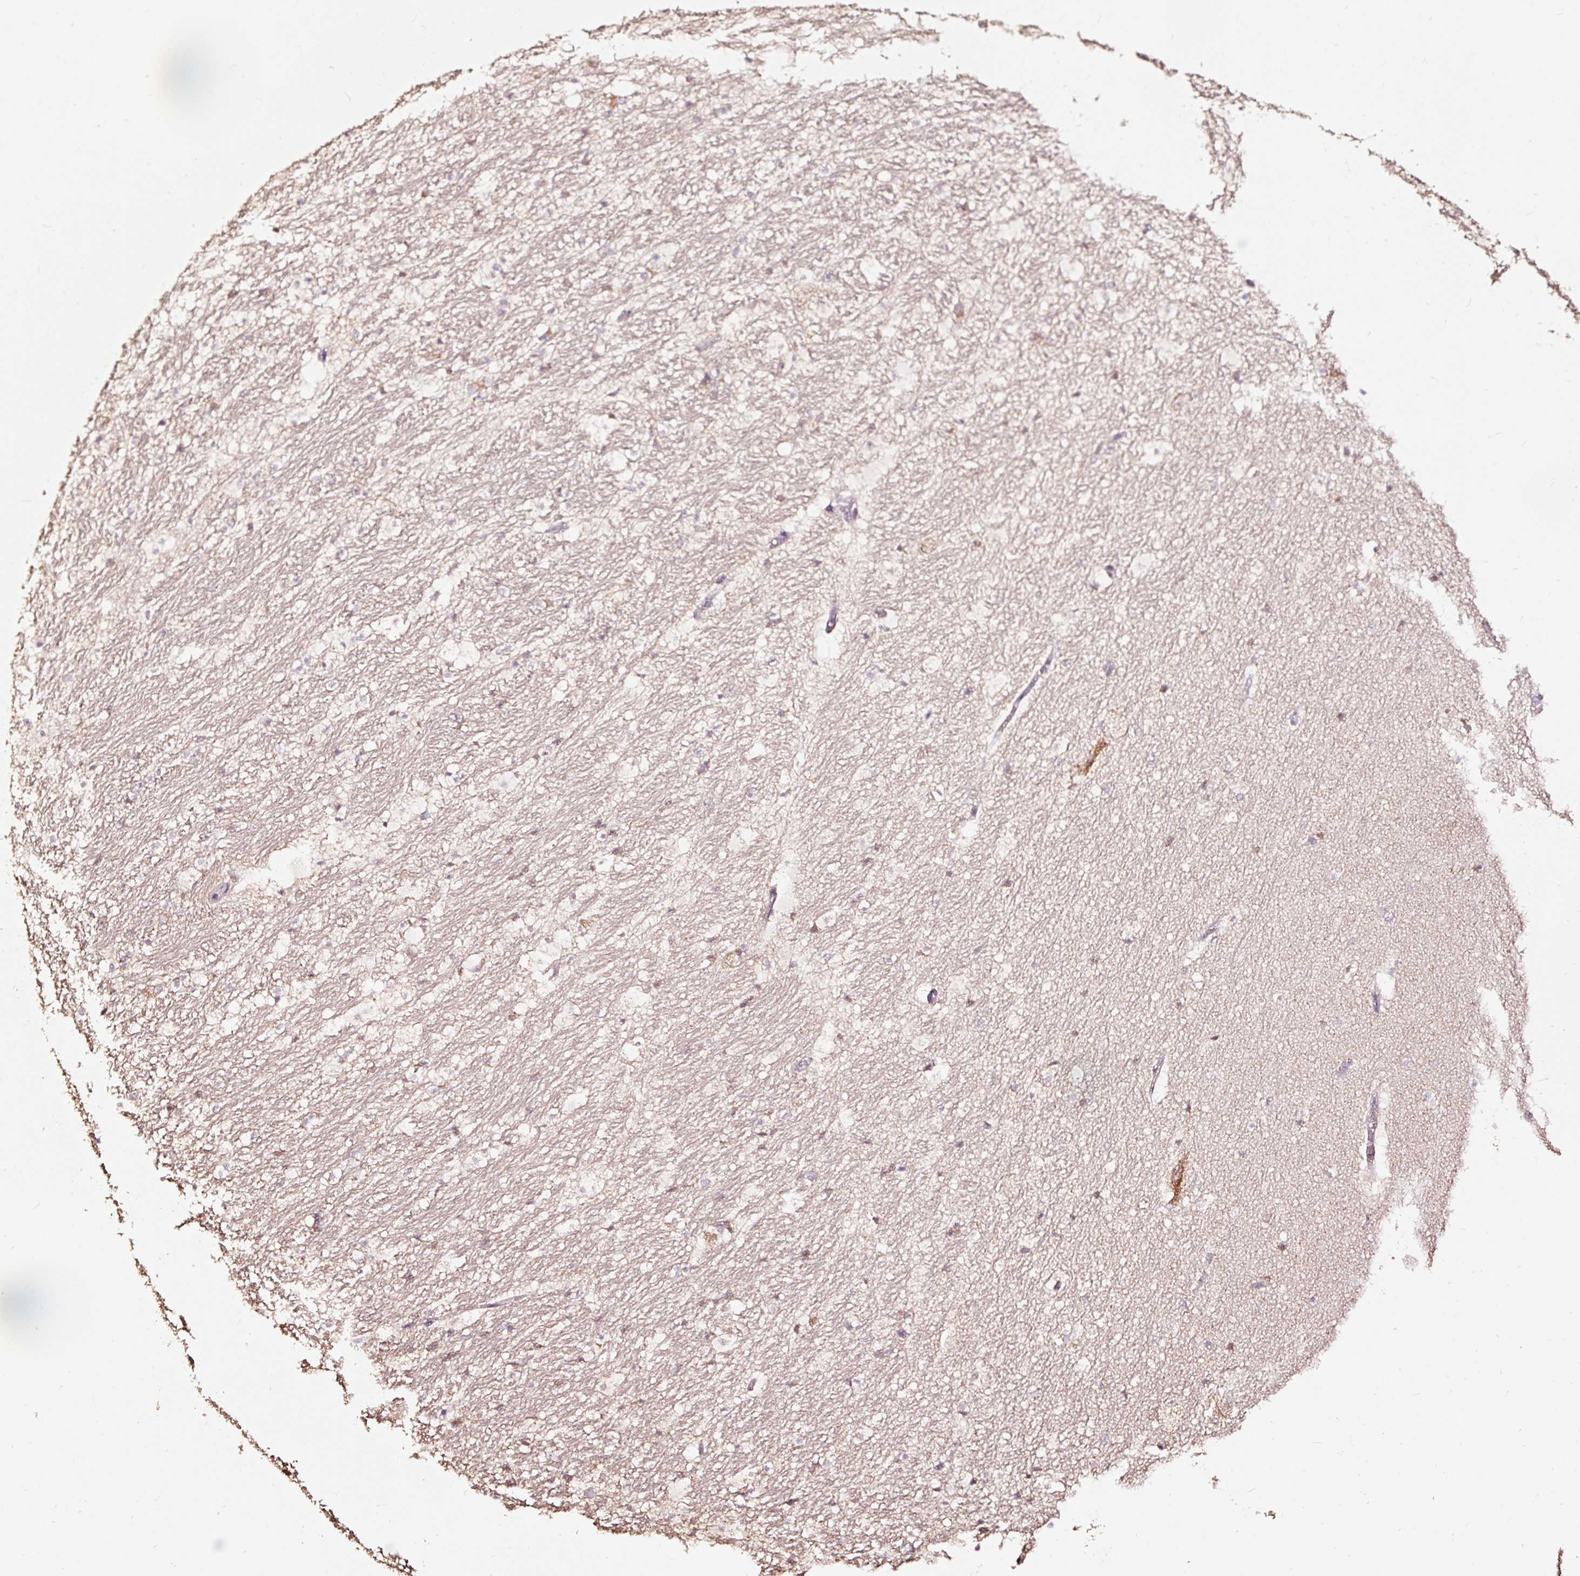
{"staining": {"intensity": "weak", "quantity": "25%-75%", "location": "cytoplasmic/membranous"}, "tissue": "hippocampus", "cell_type": "Glial cells", "image_type": "normal", "snomed": [{"axis": "morphology", "description": "Normal tissue, NOS"}, {"axis": "topography", "description": "Hippocampus"}], "caption": "Benign hippocampus exhibits weak cytoplasmic/membranous staining in about 25%-75% of glial cells.", "gene": "TPM1", "patient": {"sex": "male", "age": 37}}